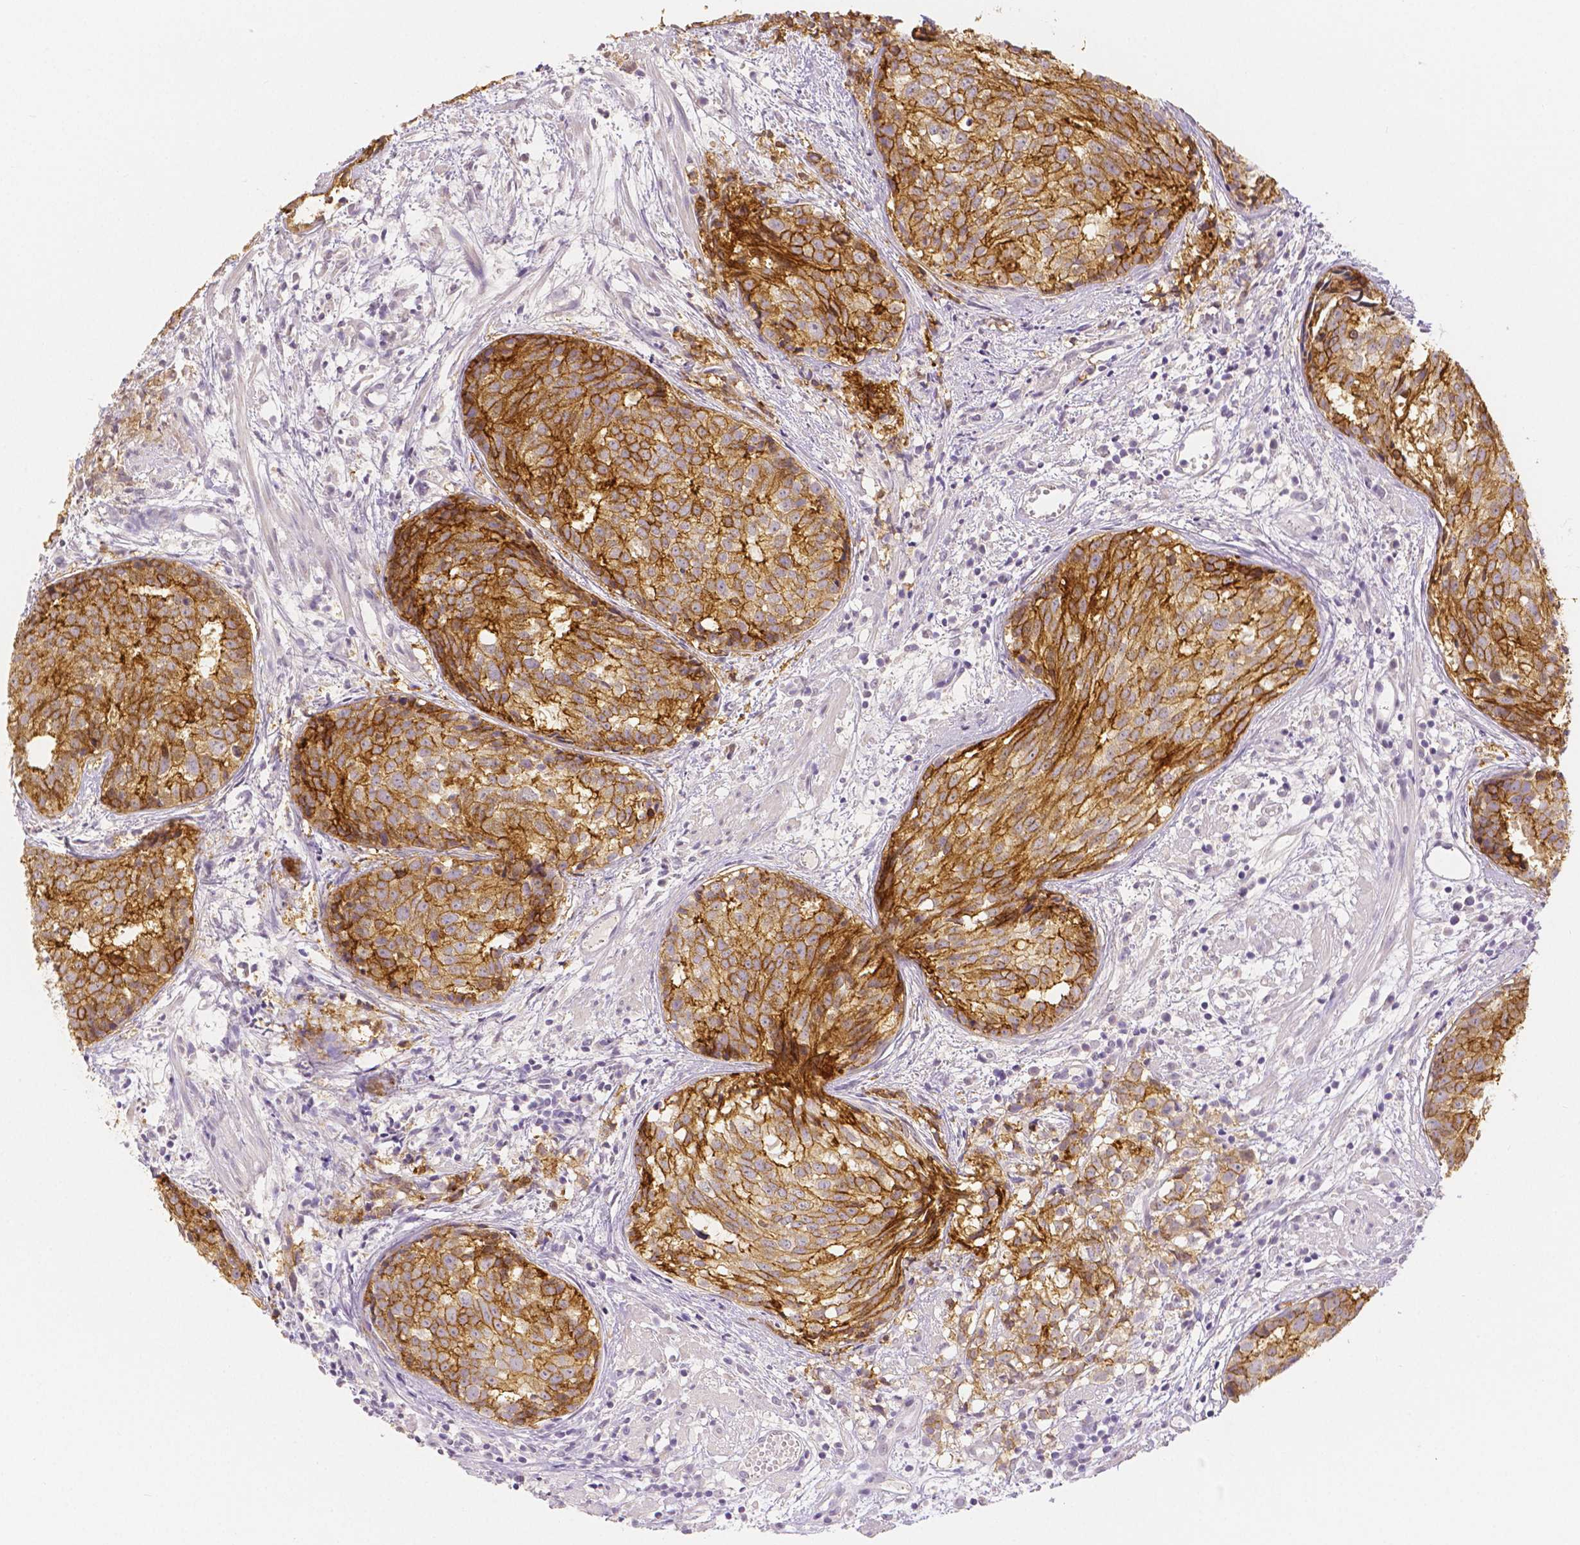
{"staining": {"intensity": "moderate", "quantity": ">75%", "location": "cytoplasmic/membranous"}, "tissue": "prostate cancer", "cell_type": "Tumor cells", "image_type": "cancer", "snomed": [{"axis": "morphology", "description": "Adenocarcinoma, High grade"}, {"axis": "topography", "description": "Prostate"}], "caption": "Immunohistochemical staining of prostate adenocarcinoma (high-grade) demonstrates medium levels of moderate cytoplasmic/membranous protein staining in about >75% of tumor cells. (DAB (3,3'-diaminobenzidine) IHC with brightfield microscopy, high magnification).", "gene": "OCLN", "patient": {"sex": "male", "age": 58}}